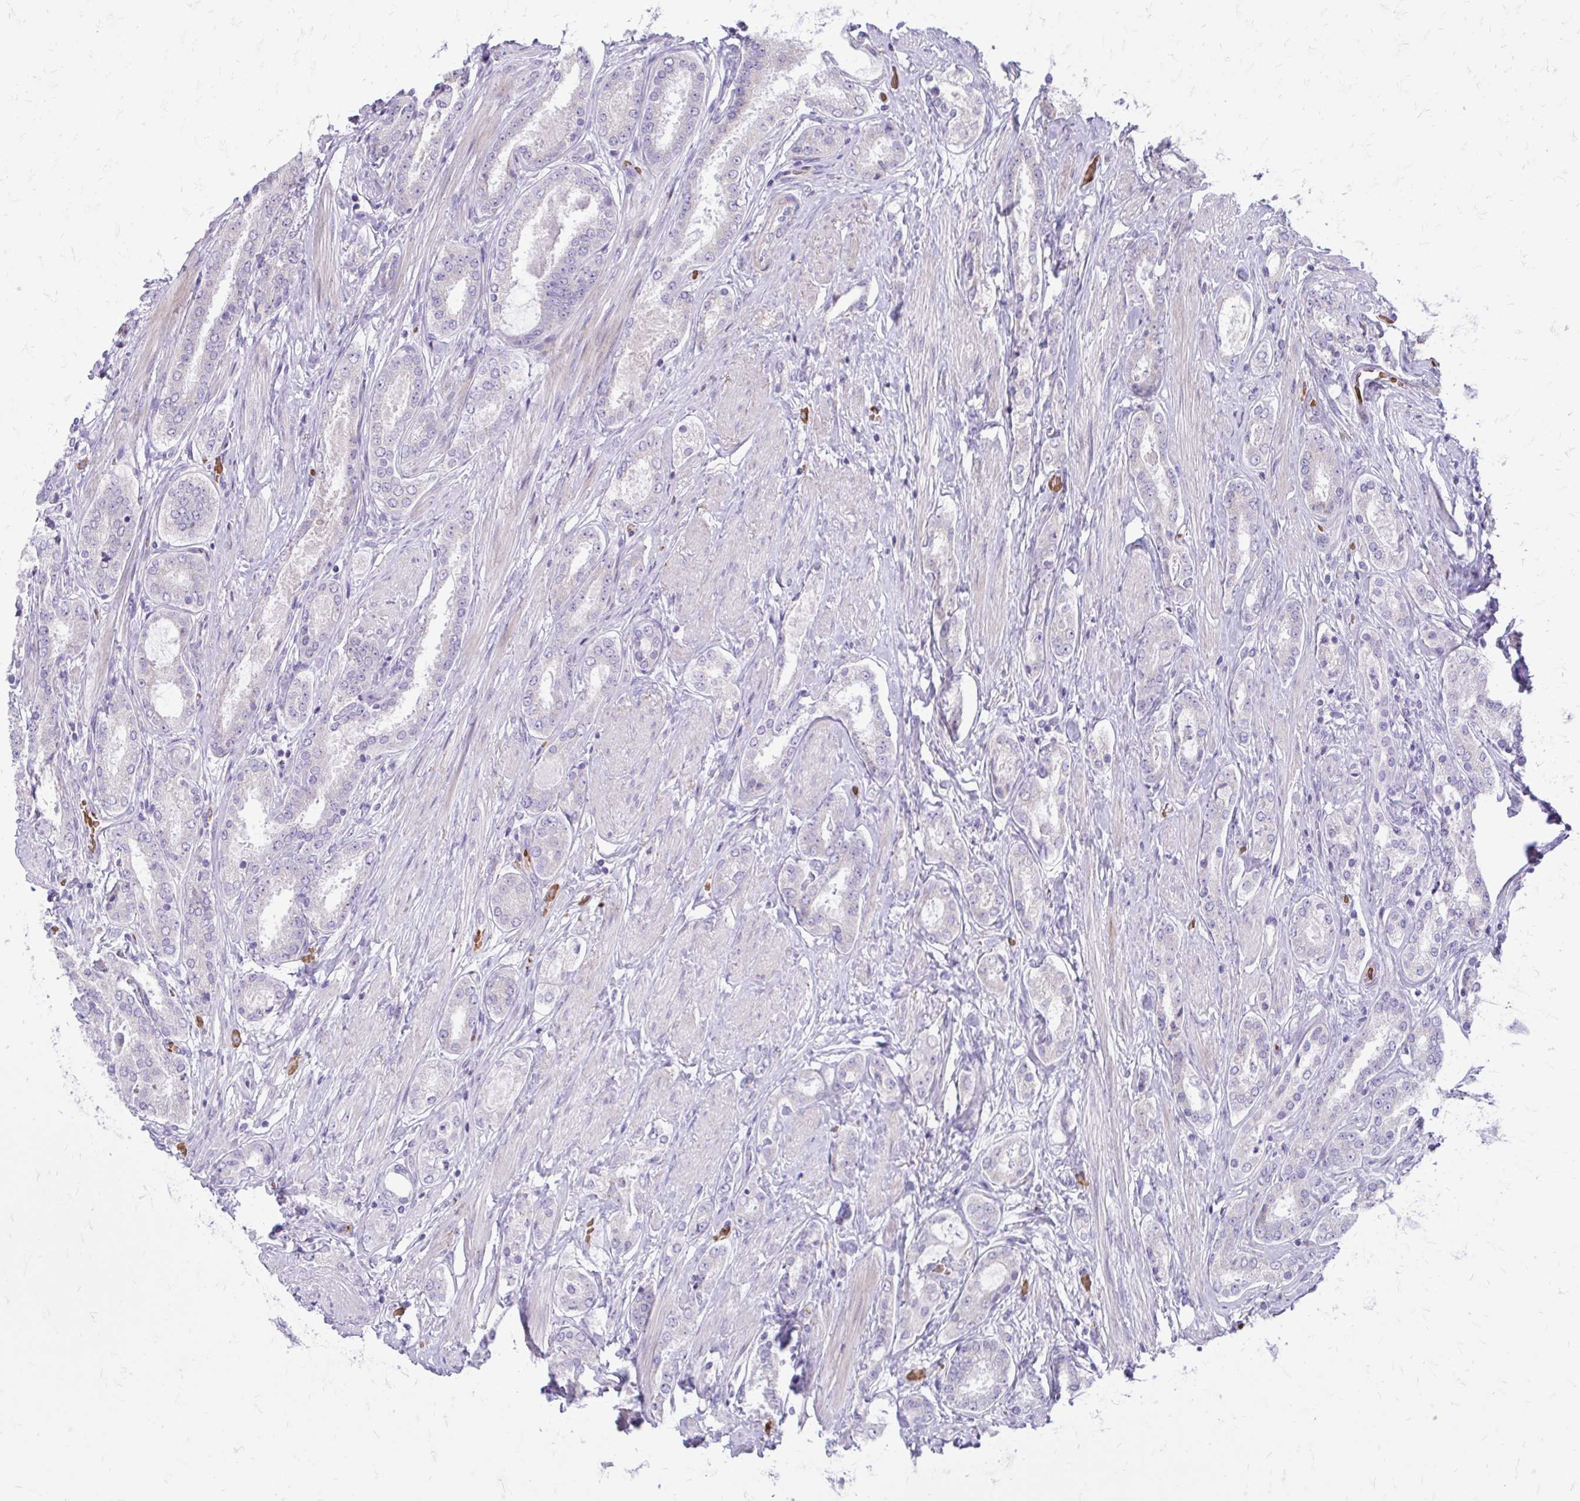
{"staining": {"intensity": "negative", "quantity": "none", "location": "none"}, "tissue": "prostate cancer", "cell_type": "Tumor cells", "image_type": "cancer", "snomed": [{"axis": "morphology", "description": "Adenocarcinoma, High grade"}, {"axis": "topography", "description": "Prostate"}], "caption": "Tumor cells are negative for brown protein staining in prostate cancer (high-grade adenocarcinoma).", "gene": "FUNDC2", "patient": {"sex": "male", "age": 63}}